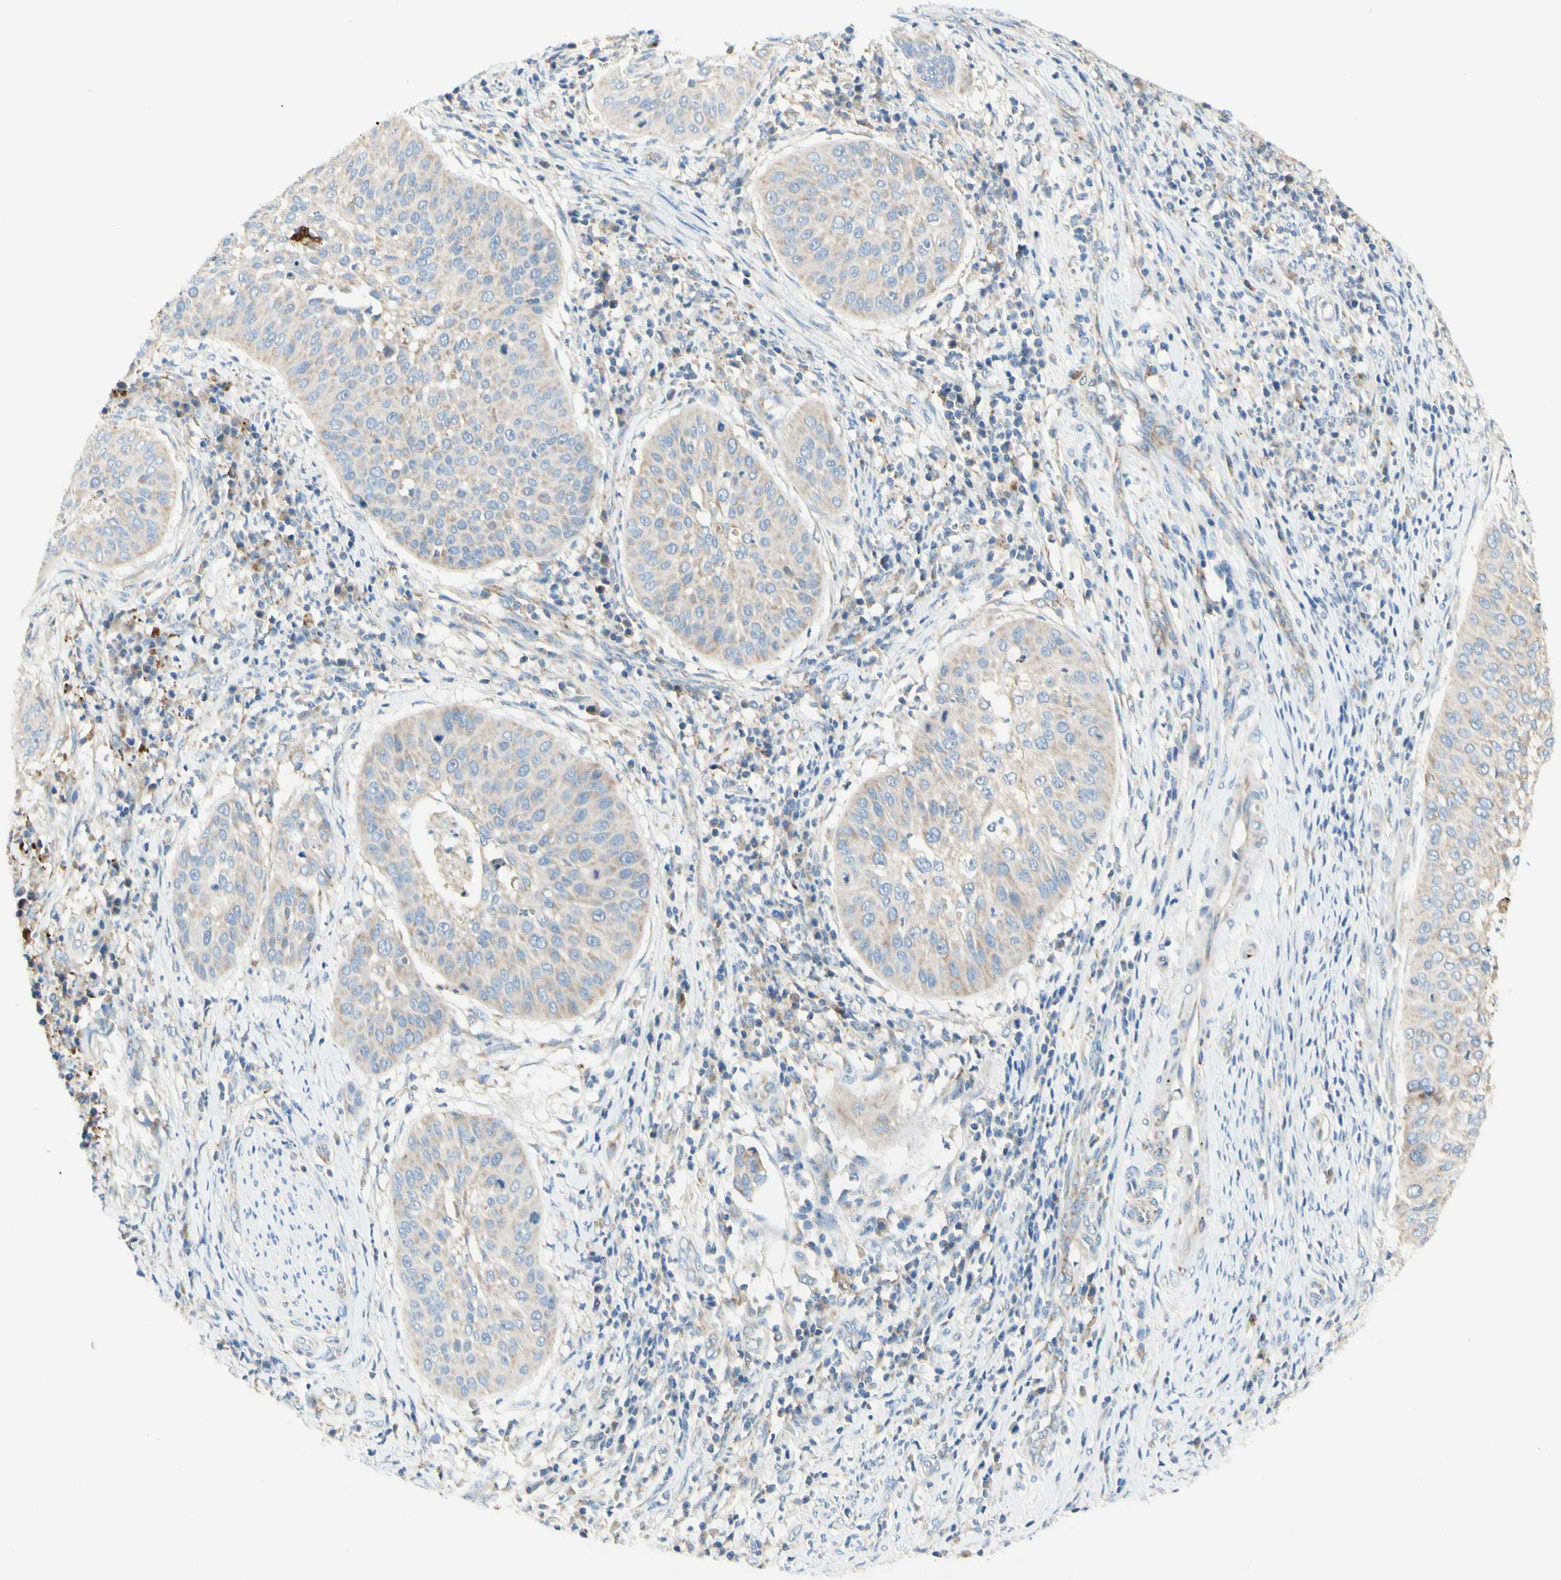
{"staining": {"intensity": "weak", "quantity": ">75%", "location": "cytoplasmic/membranous"}, "tissue": "cervical cancer", "cell_type": "Tumor cells", "image_type": "cancer", "snomed": [{"axis": "morphology", "description": "Normal tissue, NOS"}, {"axis": "morphology", "description": "Squamous cell carcinoma, NOS"}, {"axis": "topography", "description": "Cervix"}], "caption": "IHC image of neoplastic tissue: cervical cancer (squamous cell carcinoma) stained using immunohistochemistry displays low levels of weak protein expression localized specifically in the cytoplasmic/membranous of tumor cells, appearing as a cytoplasmic/membranous brown color.", "gene": "ARMC10", "patient": {"sex": "female", "age": 39}}